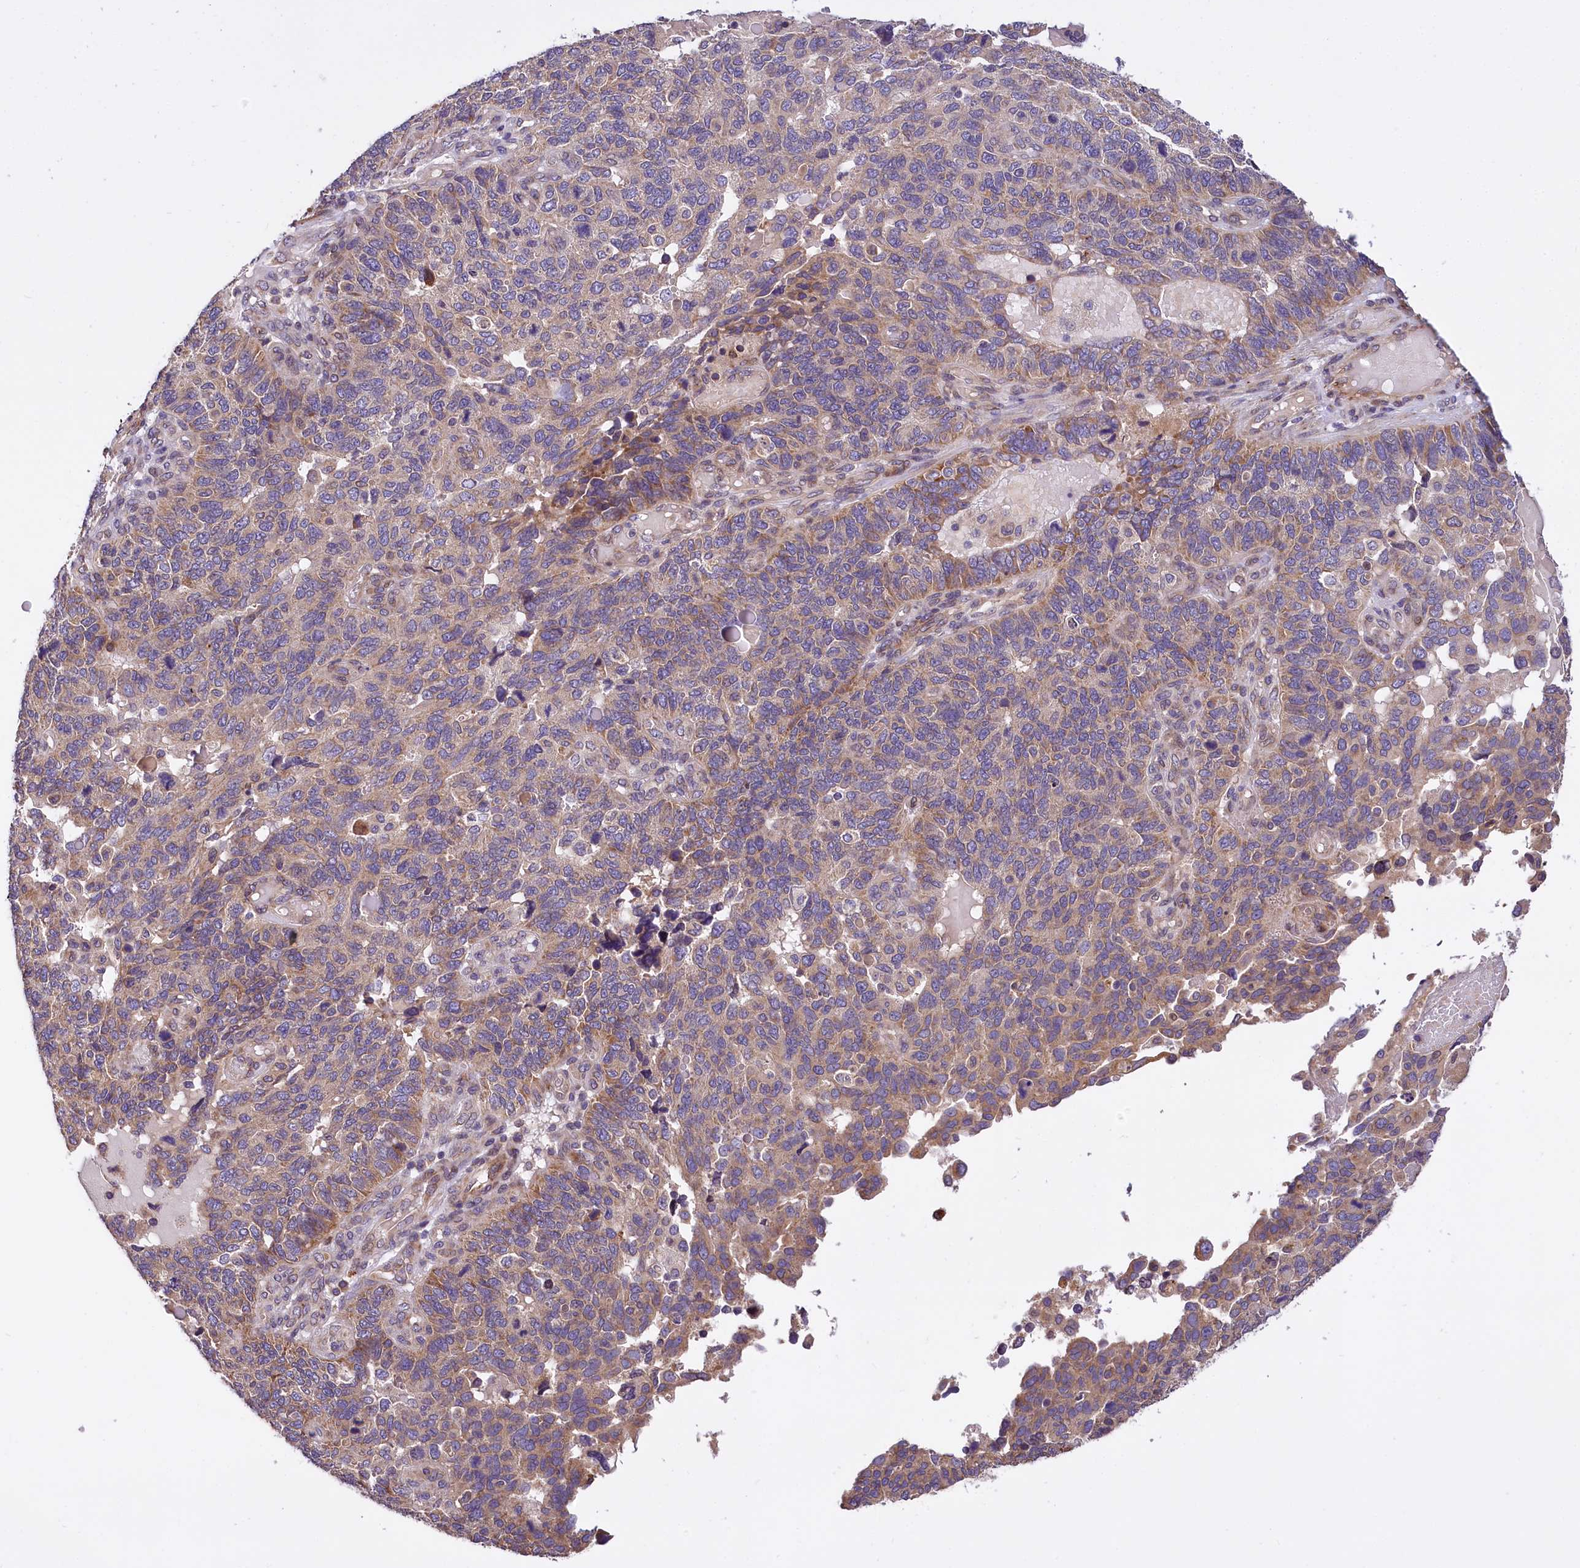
{"staining": {"intensity": "weak", "quantity": "25%-75%", "location": "cytoplasmic/membranous"}, "tissue": "endometrial cancer", "cell_type": "Tumor cells", "image_type": "cancer", "snomed": [{"axis": "morphology", "description": "Adenocarcinoma, NOS"}, {"axis": "topography", "description": "Endometrium"}], "caption": "IHC (DAB (3,3'-diaminobenzidine)) staining of human endometrial adenocarcinoma demonstrates weak cytoplasmic/membranous protein expression in about 25%-75% of tumor cells. IHC stains the protein in brown and the nuclei are stained blue.", "gene": "SUPV3L1", "patient": {"sex": "female", "age": 66}}